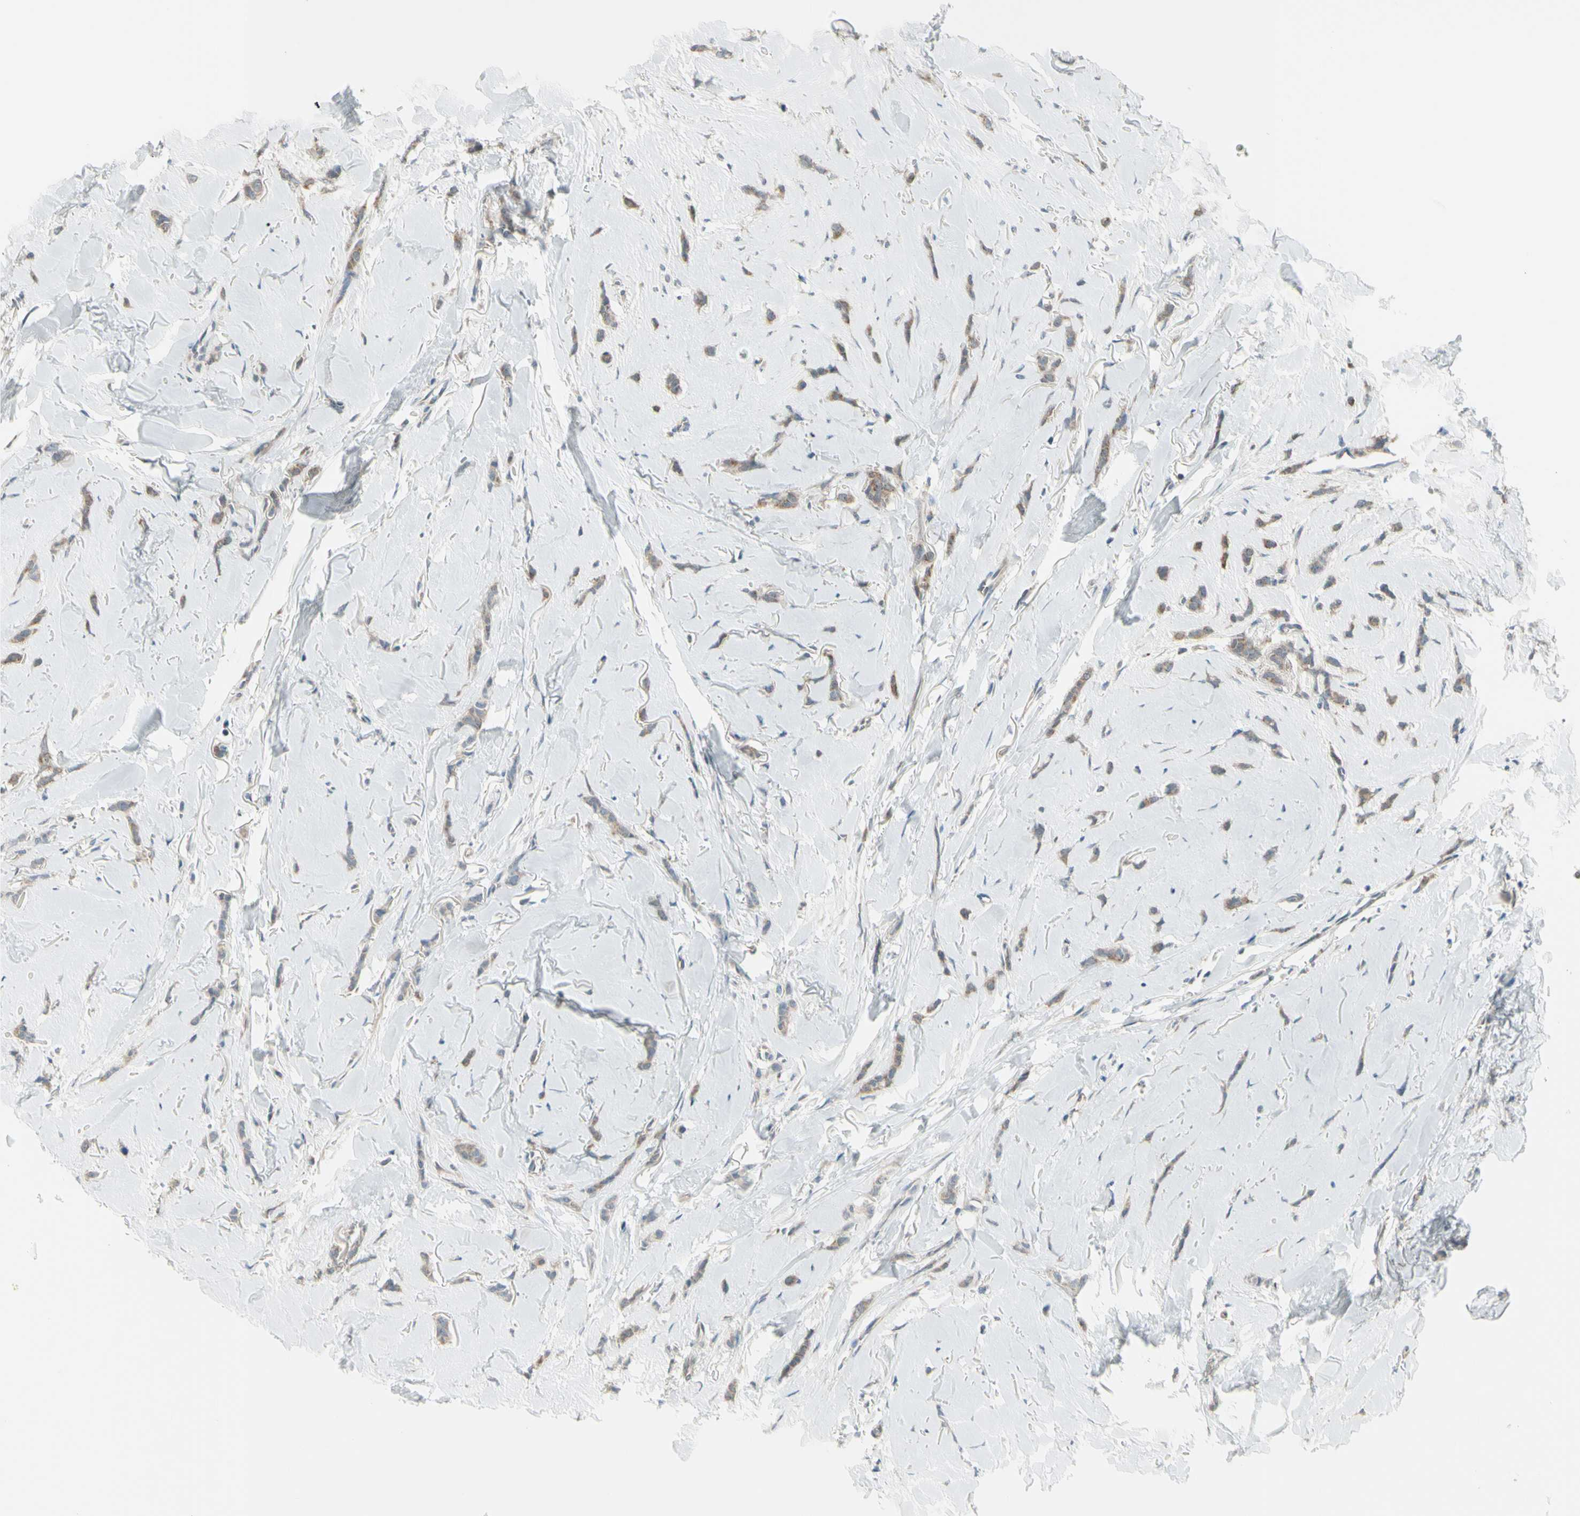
{"staining": {"intensity": "weak", "quantity": ">75%", "location": "cytoplasmic/membranous"}, "tissue": "breast cancer", "cell_type": "Tumor cells", "image_type": "cancer", "snomed": [{"axis": "morphology", "description": "Lobular carcinoma"}, {"axis": "topography", "description": "Skin"}, {"axis": "topography", "description": "Breast"}], "caption": "Brown immunohistochemical staining in human breast cancer demonstrates weak cytoplasmic/membranous positivity in approximately >75% of tumor cells.", "gene": "NAXD", "patient": {"sex": "female", "age": 46}}